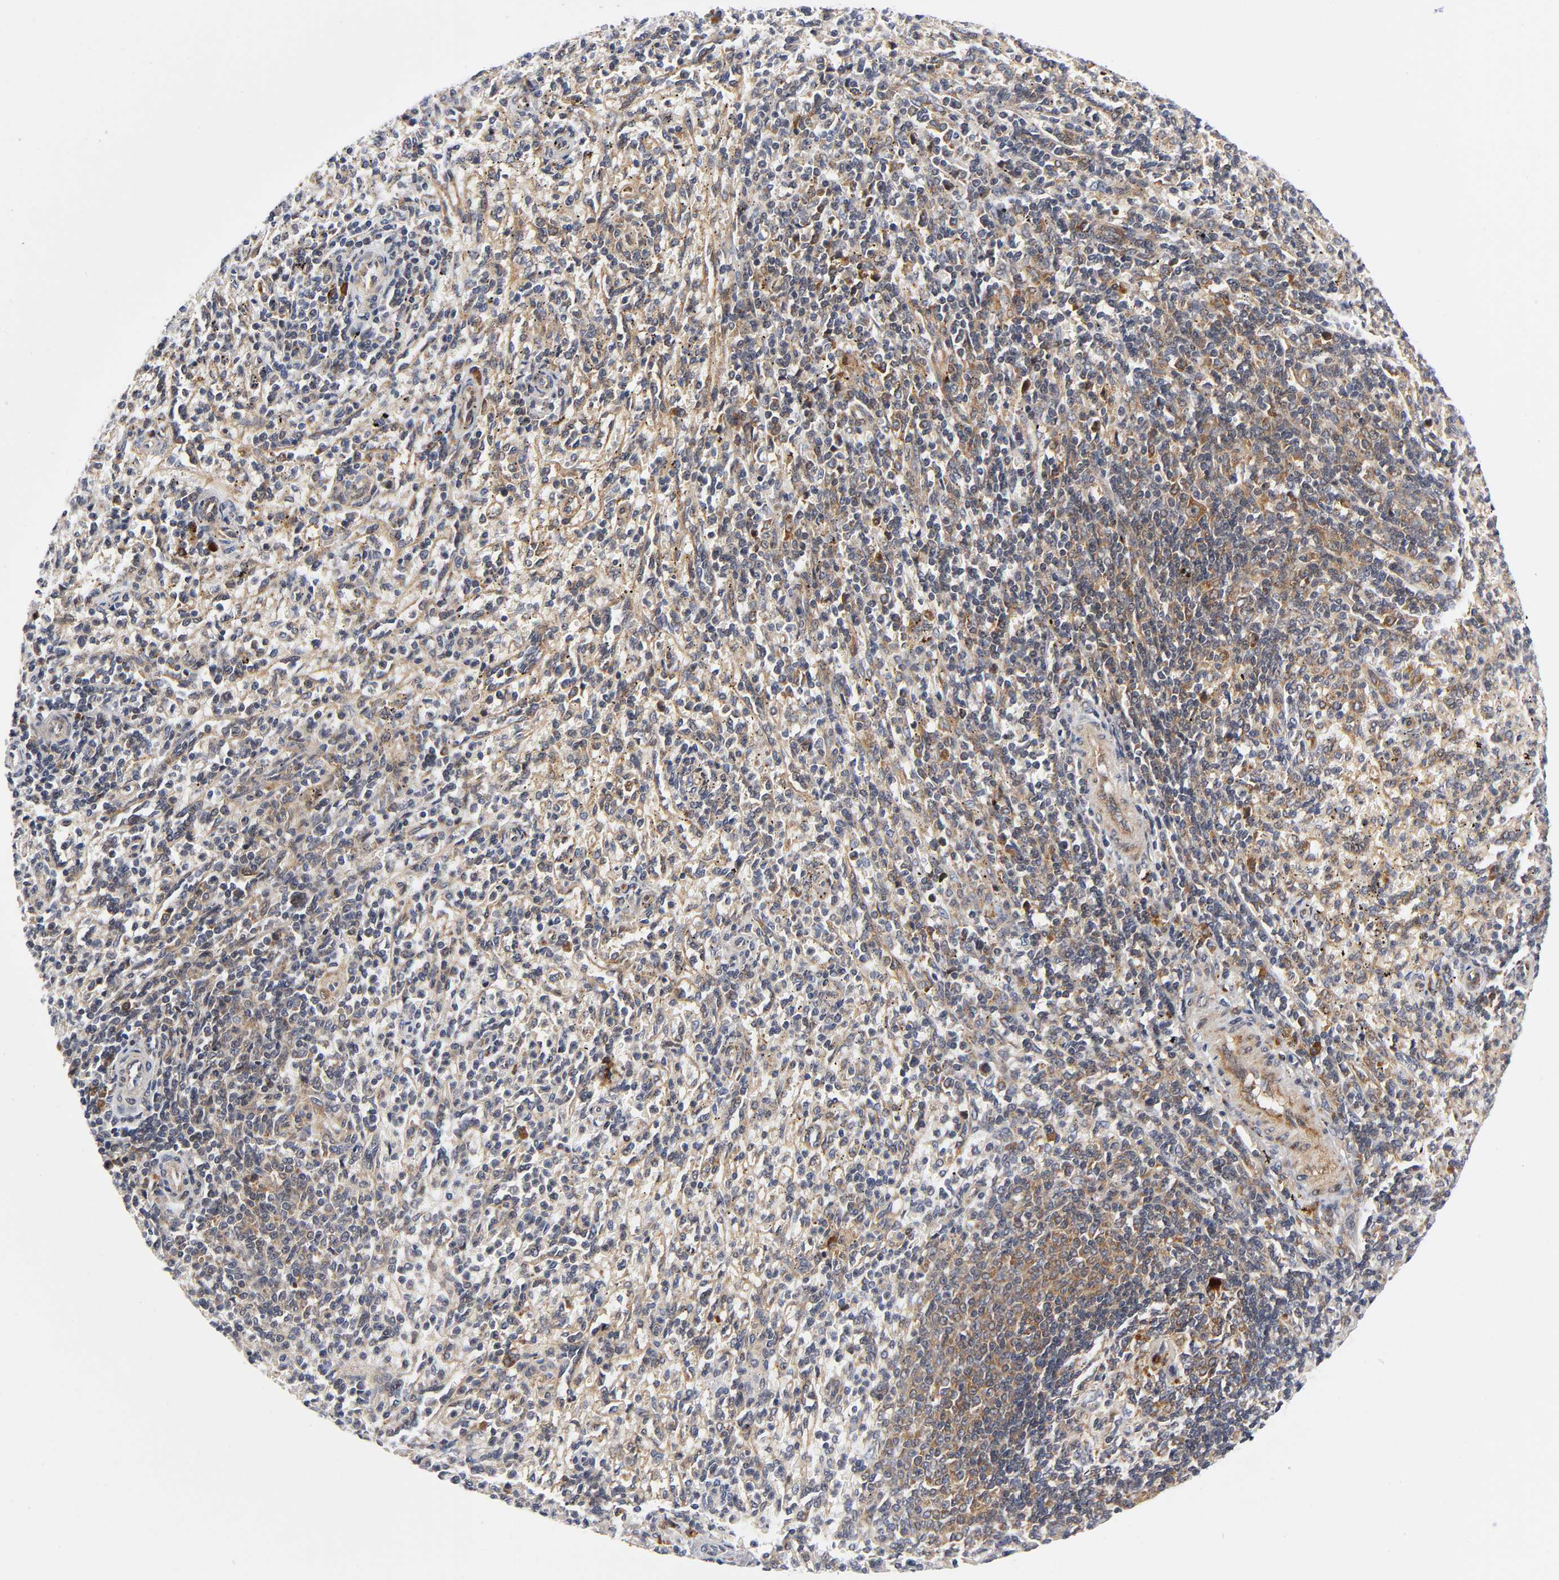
{"staining": {"intensity": "moderate", "quantity": "25%-75%", "location": "cytoplasmic/membranous"}, "tissue": "spleen", "cell_type": "Cells in red pulp", "image_type": "normal", "snomed": [{"axis": "morphology", "description": "Normal tissue, NOS"}, {"axis": "topography", "description": "Spleen"}], "caption": "IHC (DAB (3,3'-diaminobenzidine)) staining of normal spleen exhibits moderate cytoplasmic/membranous protein expression in approximately 25%-75% of cells in red pulp. The protein of interest is shown in brown color, while the nuclei are stained blue.", "gene": "EIF5", "patient": {"sex": "female", "age": 10}}